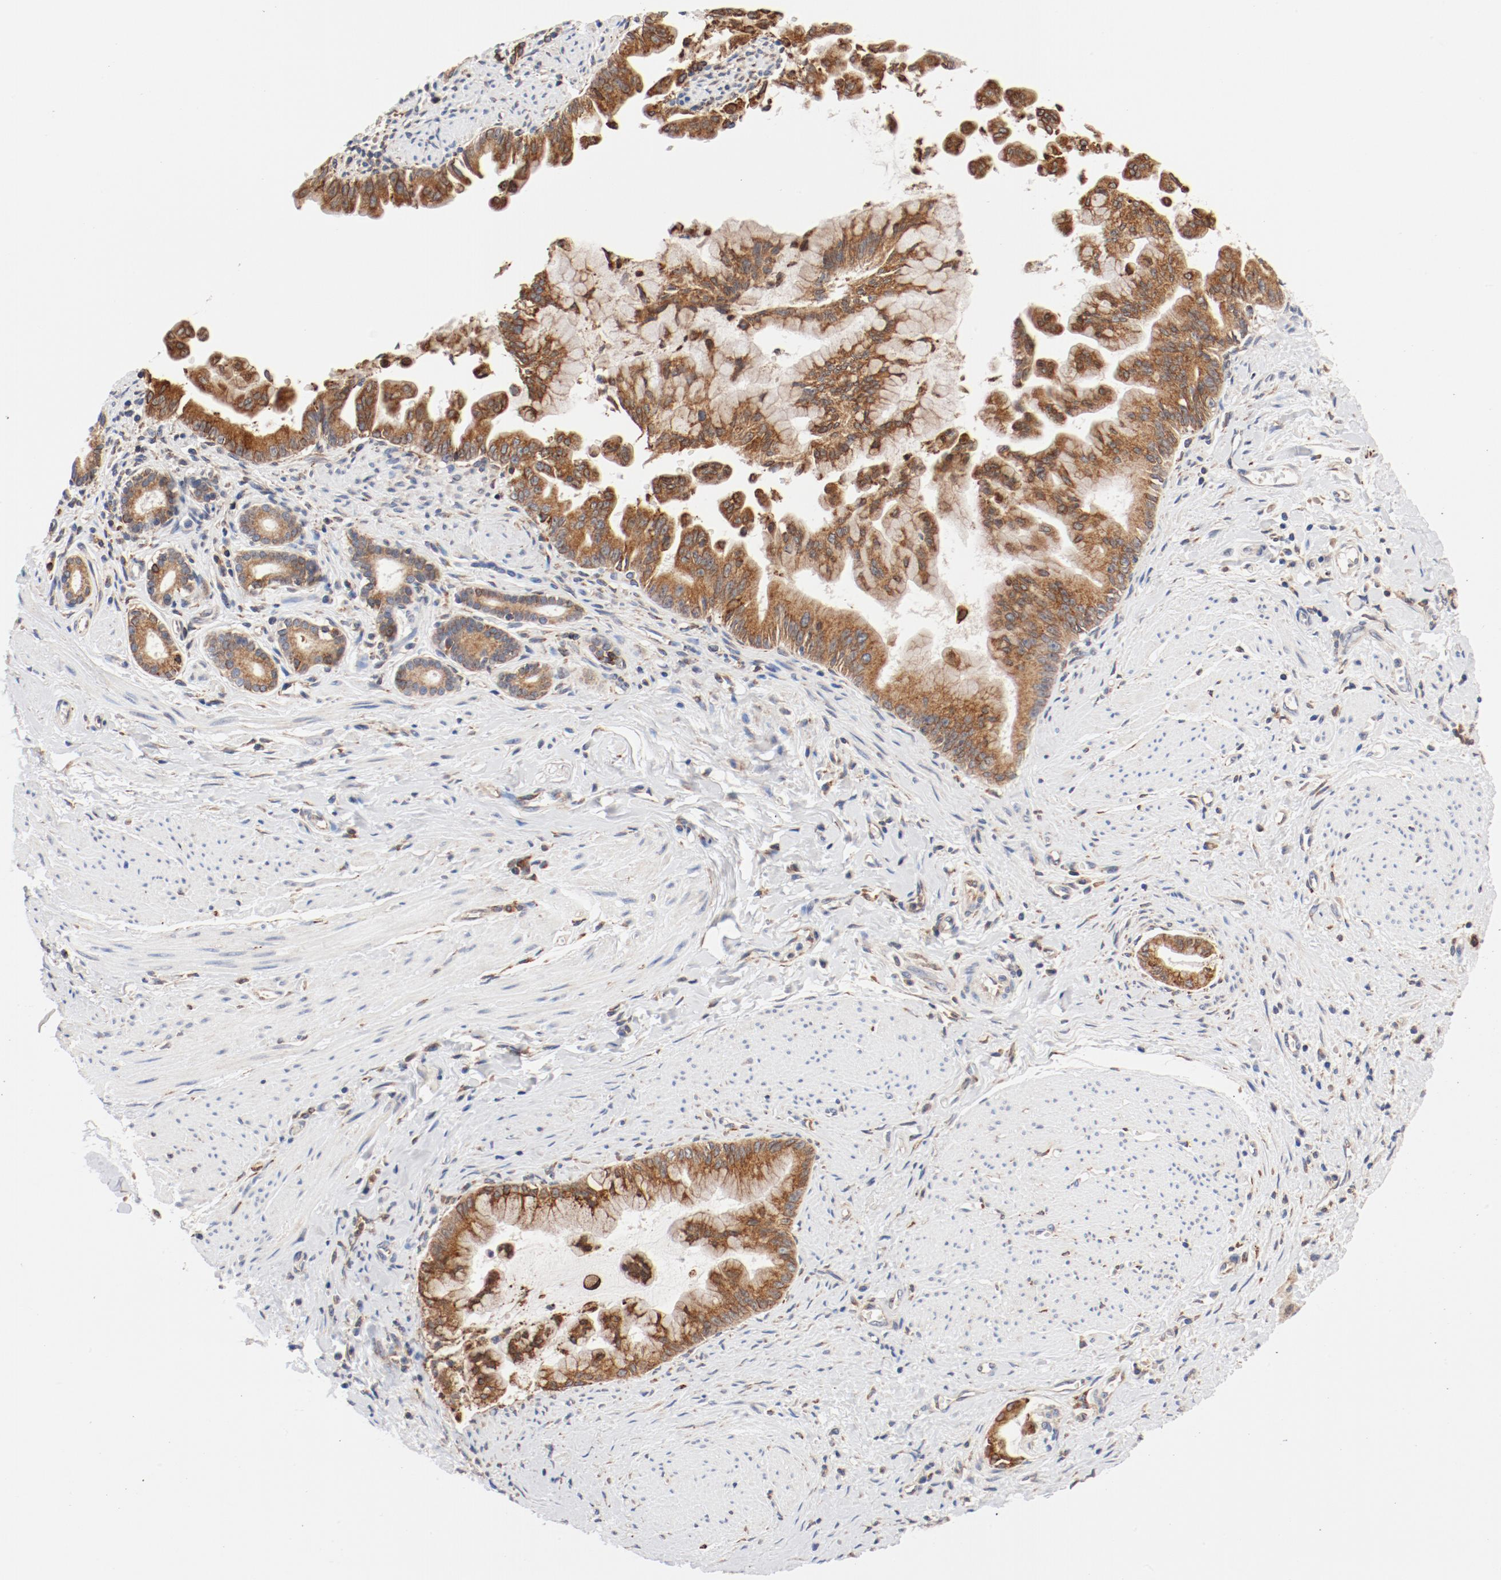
{"staining": {"intensity": "moderate", "quantity": ">75%", "location": "cytoplasmic/membranous"}, "tissue": "pancreatic cancer", "cell_type": "Tumor cells", "image_type": "cancer", "snomed": [{"axis": "morphology", "description": "Adenocarcinoma, NOS"}, {"axis": "topography", "description": "Pancreas"}], "caption": "Tumor cells display medium levels of moderate cytoplasmic/membranous expression in approximately >75% of cells in pancreatic cancer (adenocarcinoma). (Brightfield microscopy of DAB IHC at high magnification).", "gene": "PDPK1", "patient": {"sex": "male", "age": 59}}